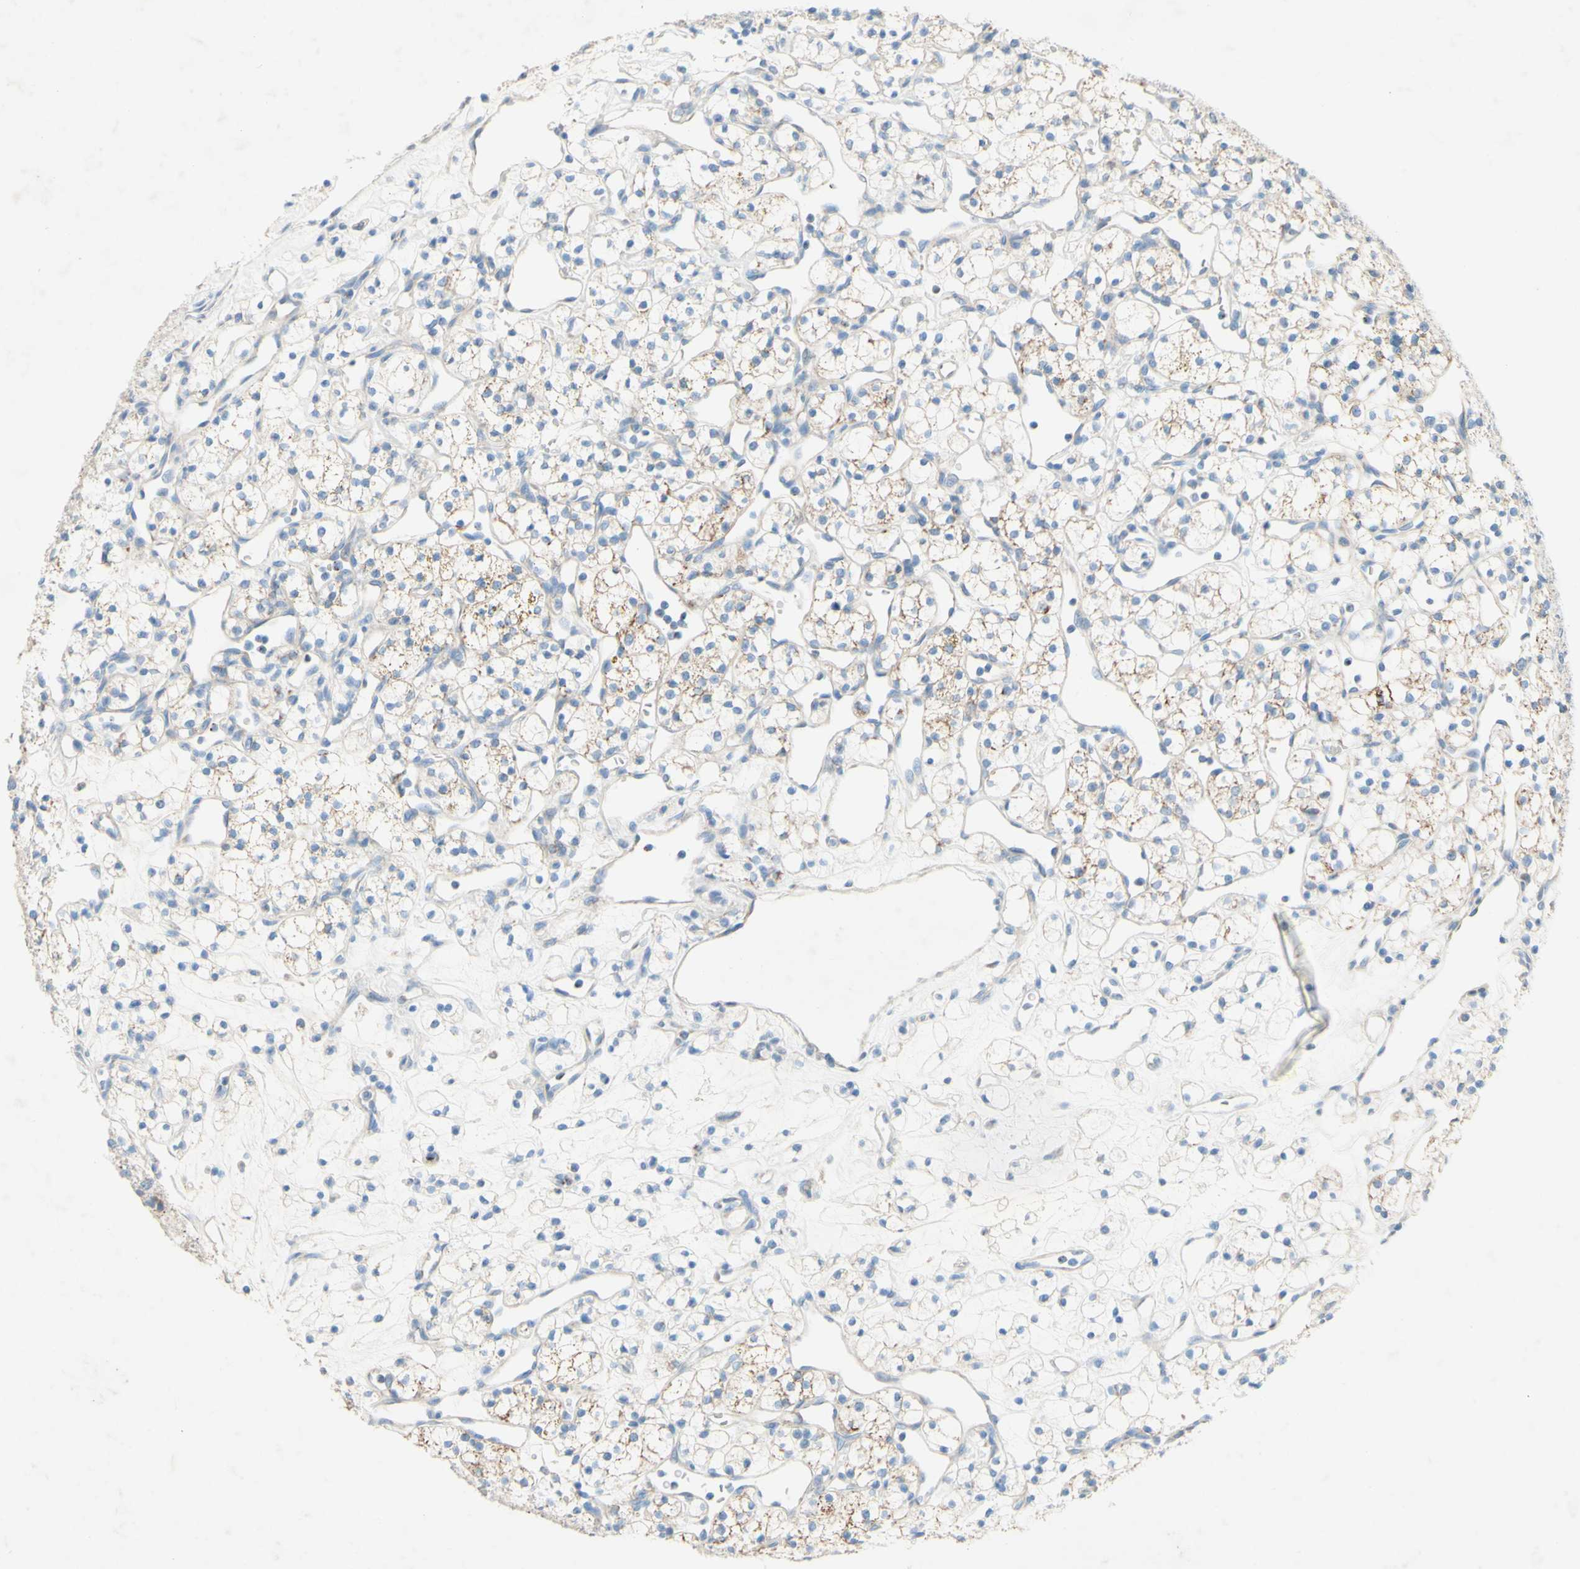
{"staining": {"intensity": "weak", "quantity": "25%-75%", "location": "cytoplasmic/membranous"}, "tissue": "renal cancer", "cell_type": "Tumor cells", "image_type": "cancer", "snomed": [{"axis": "morphology", "description": "Adenocarcinoma, NOS"}, {"axis": "topography", "description": "Kidney"}], "caption": "About 25%-75% of tumor cells in human renal cancer (adenocarcinoma) exhibit weak cytoplasmic/membranous protein staining as visualized by brown immunohistochemical staining.", "gene": "ACADL", "patient": {"sex": "female", "age": 60}}